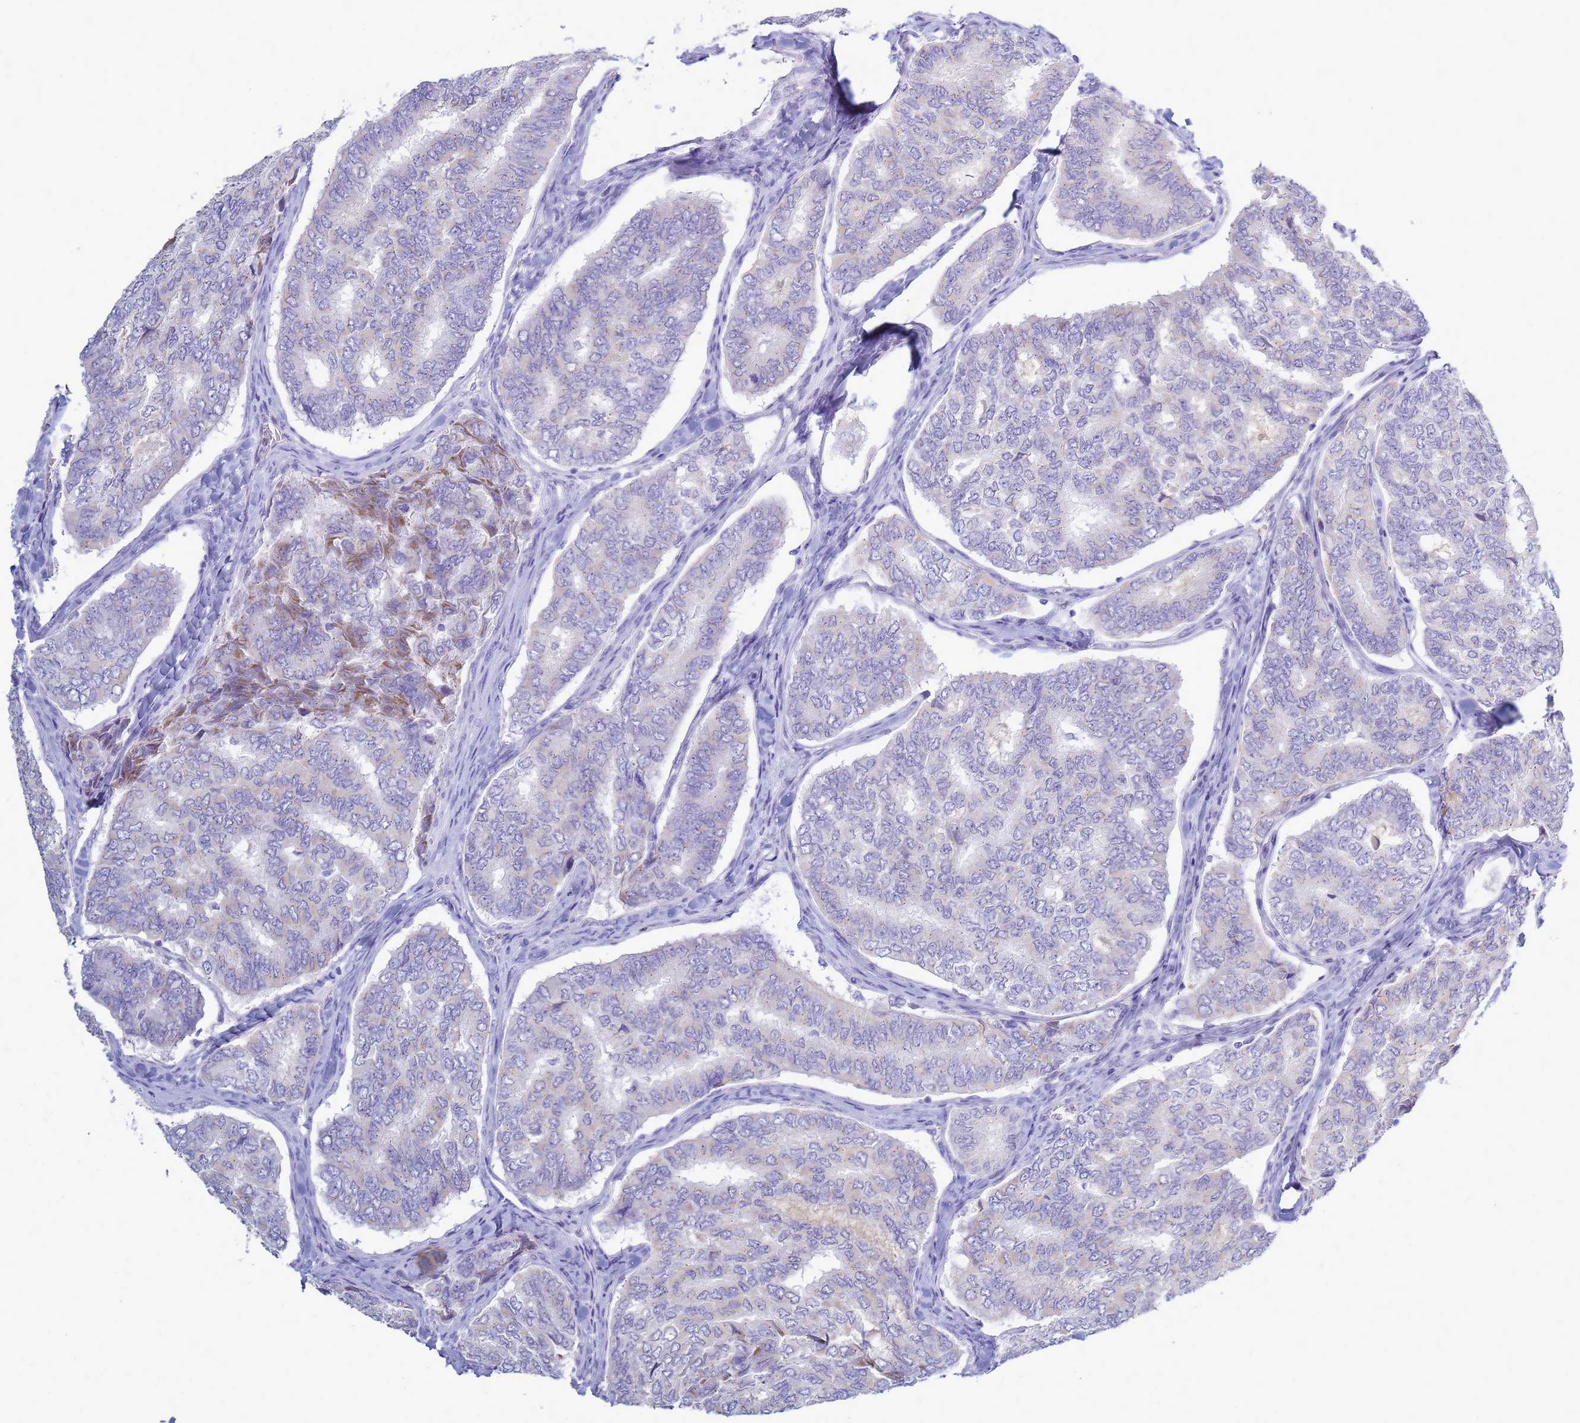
{"staining": {"intensity": "negative", "quantity": "none", "location": "none"}, "tissue": "thyroid cancer", "cell_type": "Tumor cells", "image_type": "cancer", "snomed": [{"axis": "morphology", "description": "Papillary adenocarcinoma, NOS"}, {"axis": "topography", "description": "Thyroid gland"}], "caption": "Protein analysis of thyroid papillary adenocarcinoma demonstrates no significant positivity in tumor cells.", "gene": "B3GNT8", "patient": {"sex": "female", "age": 35}}